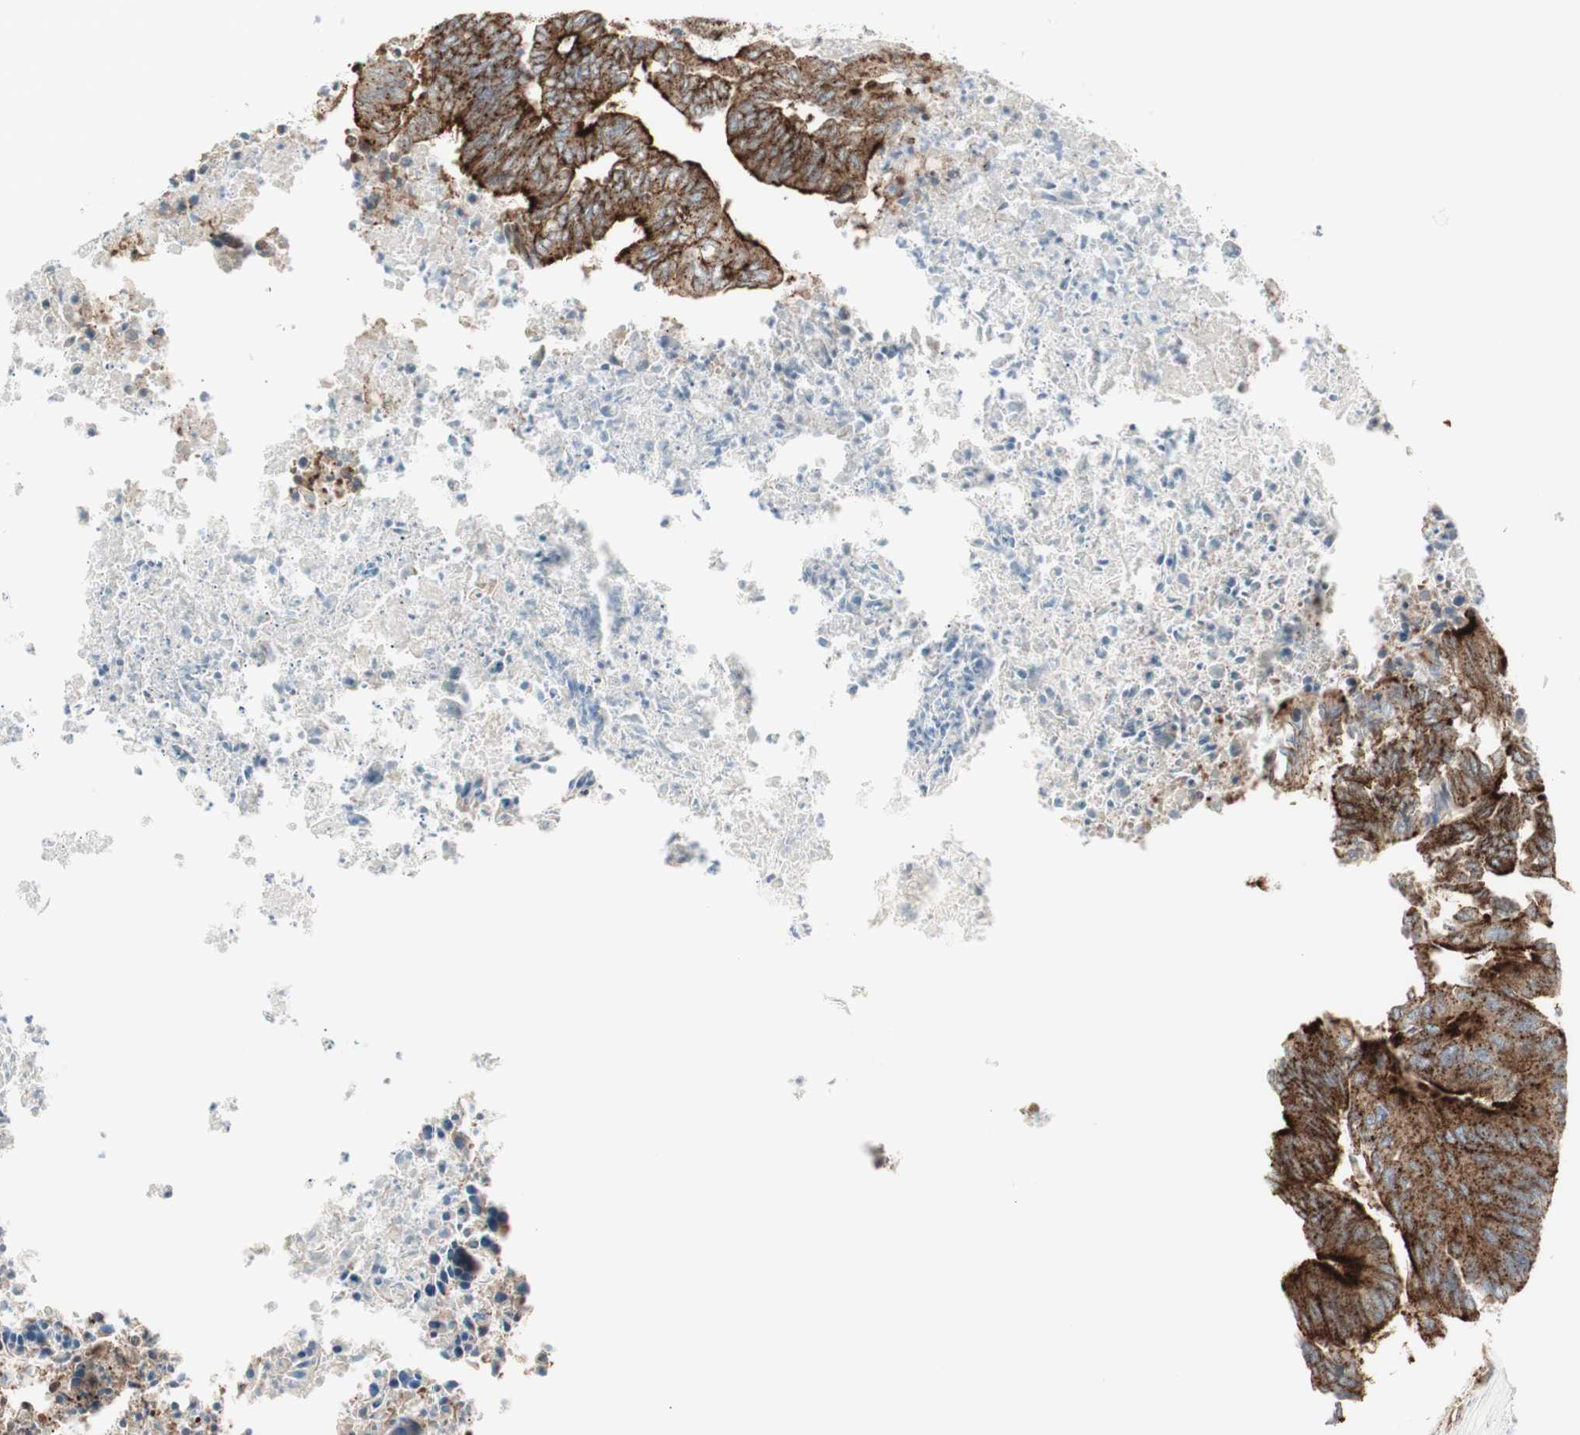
{"staining": {"intensity": "strong", "quantity": "25%-75%", "location": "cytoplasmic/membranous"}, "tissue": "colorectal cancer", "cell_type": "Tumor cells", "image_type": "cancer", "snomed": [{"axis": "morphology", "description": "Adenocarcinoma, NOS"}, {"axis": "topography", "description": "Rectum"}], "caption": "This is an image of IHC staining of adenocarcinoma (colorectal), which shows strong expression in the cytoplasmic/membranous of tumor cells.", "gene": "MYO6", "patient": {"sex": "male", "age": 63}}